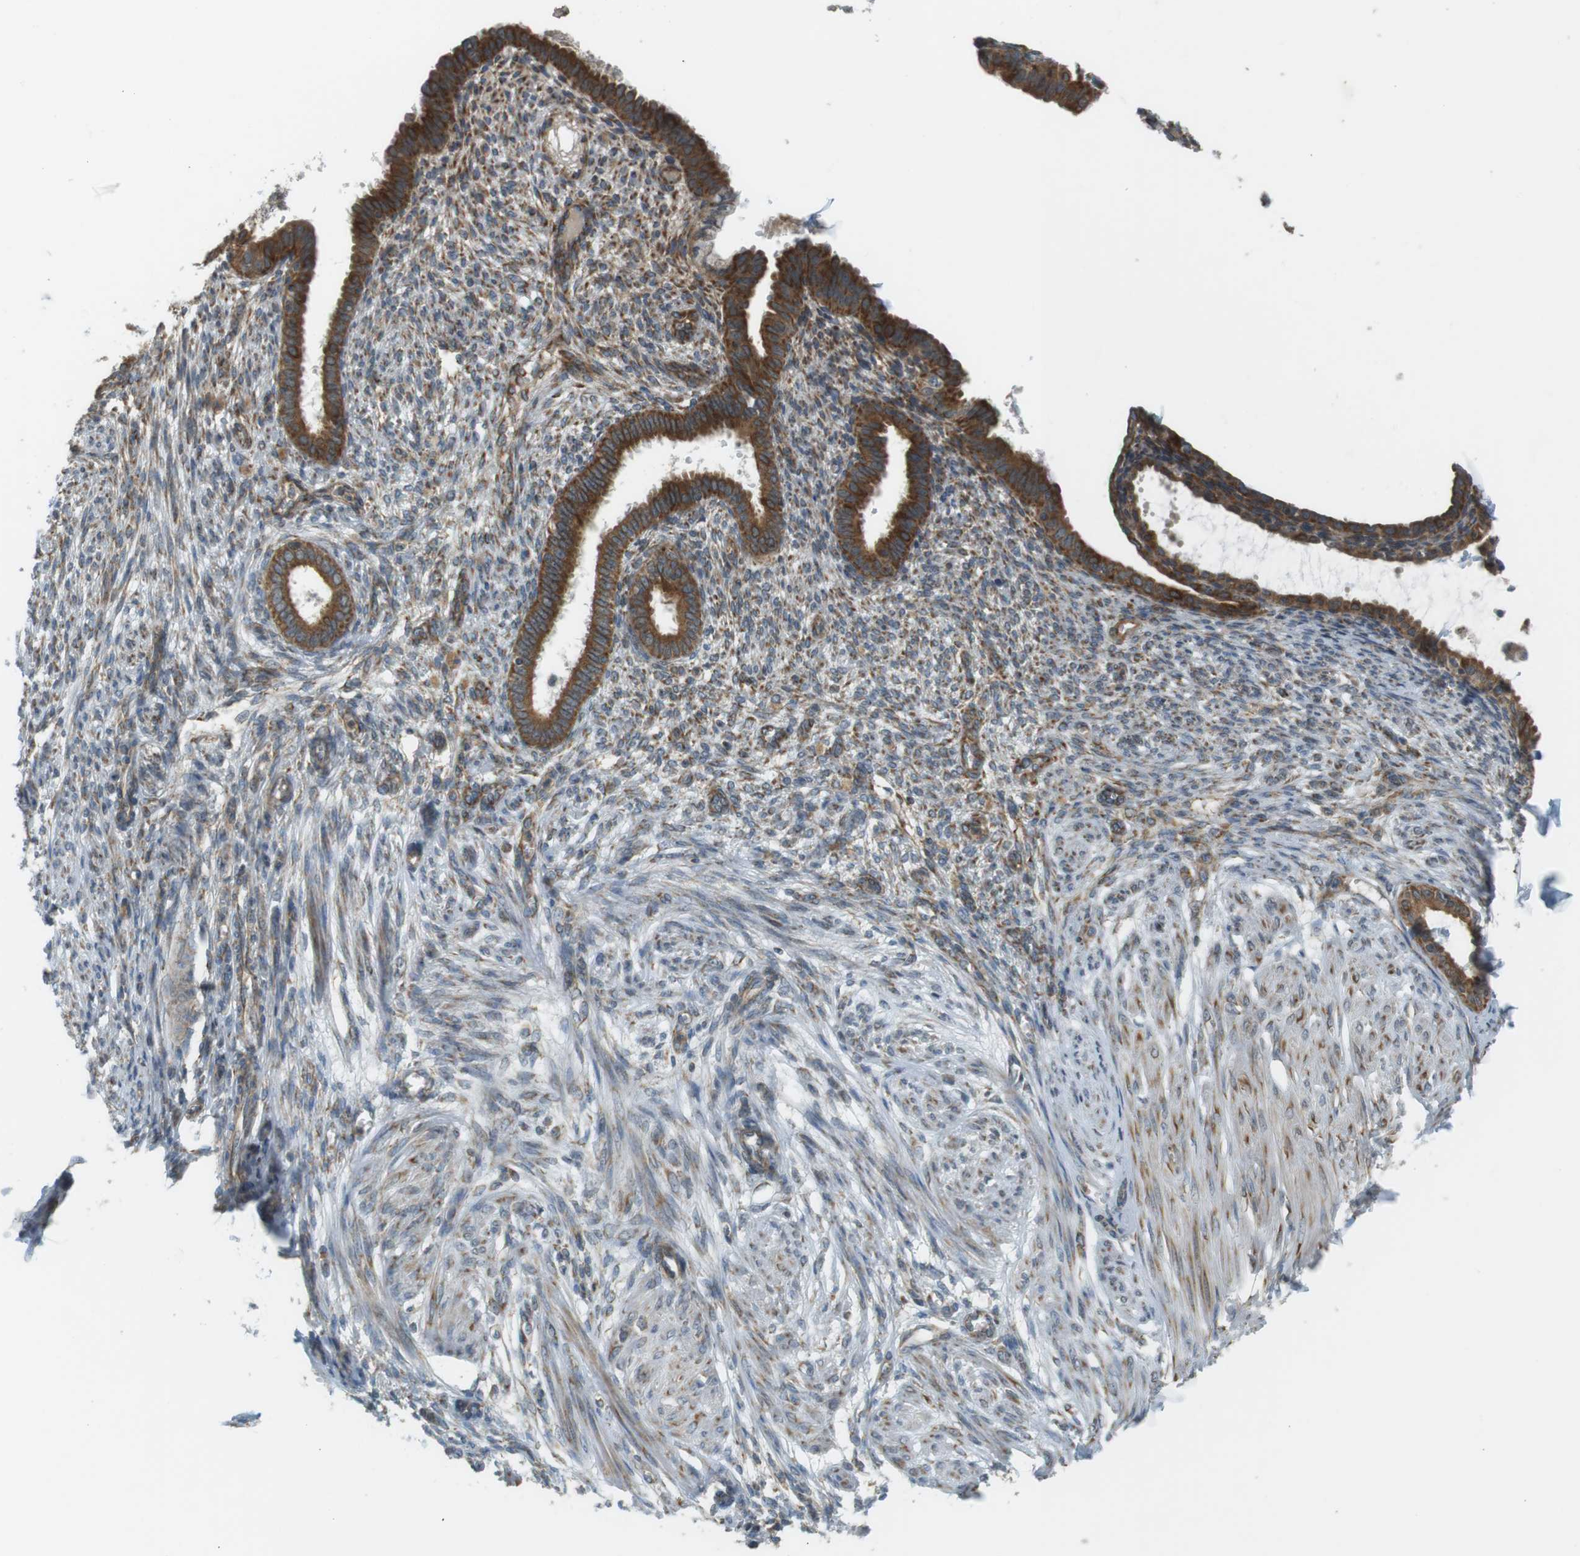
{"staining": {"intensity": "moderate", "quantity": "25%-75%", "location": "cytoplasmic/membranous"}, "tissue": "endometrium", "cell_type": "Cells in endometrial stroma", "image_type": "normal", "snomed": [{"axis": "morphology", "description": "Normal tissue, NOS"}, {"axis": "topography", "description": "Endometrium"}], "caption": "Moderate cytoplasmic/membranous protein expression is appreciated in about 25%-75% of cells in endometrial stroma in endometrium.", "gene": "SLC41A1", "patient": {"sex": "female", "age": 72}}